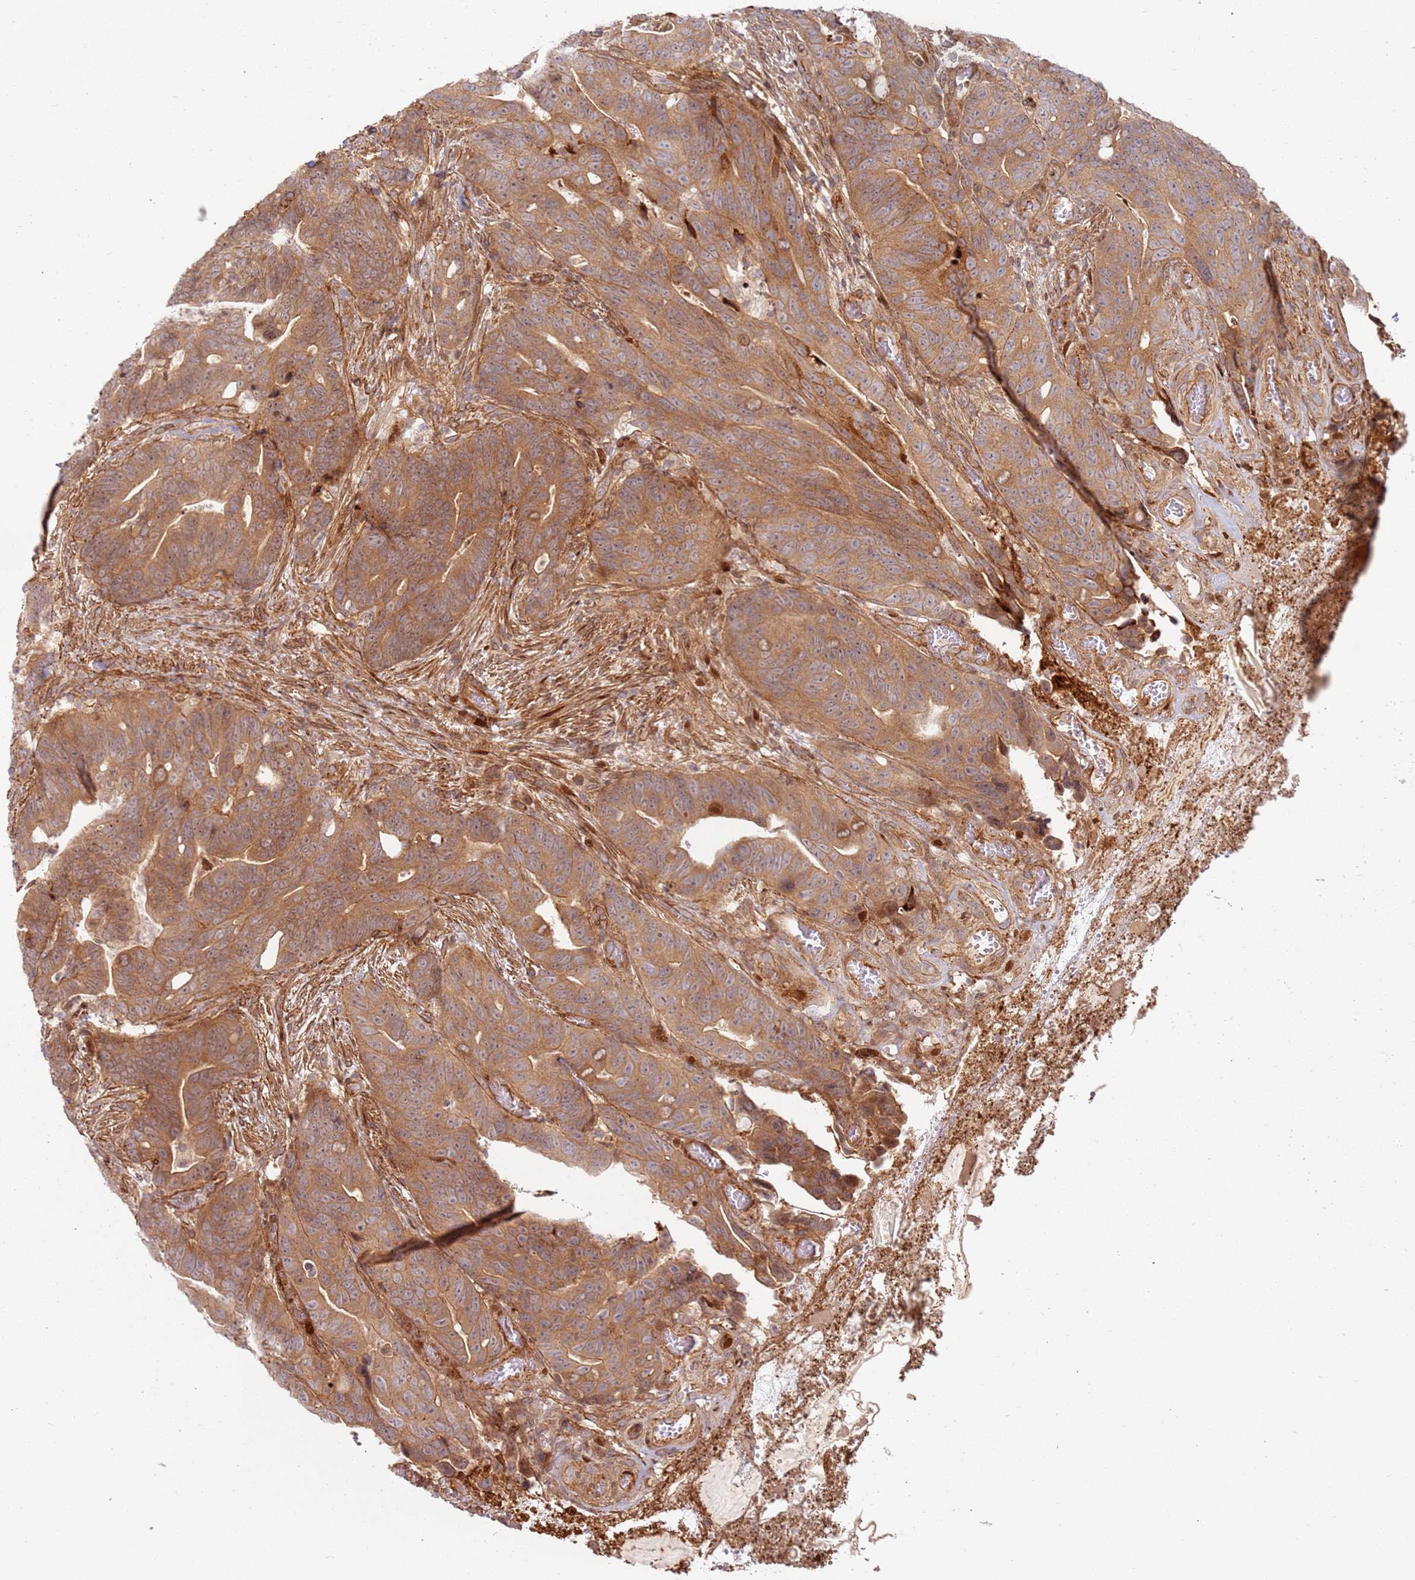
{"staining": {"intensity": "moderate", "quantity": ">75%", "location": "cytoplasmic/membranous"}, "tissue": "colorectal cancer", "cell_type": "Tumor cells", "image_type": "cancer", "snomed": [{"axis": "morphology", "description": "Adenocarcinoma, NOS"}, {"axis": "topography", "description": "Colon"}], "caption": "Colorectal adenocarcinoma stained for a protein (brown) shows moderate cytoplasmic/membranous positive staining in about >75% of tumor cells.", "gene": "TMEM233", "patient": {"sex": "female", "age": 82}}